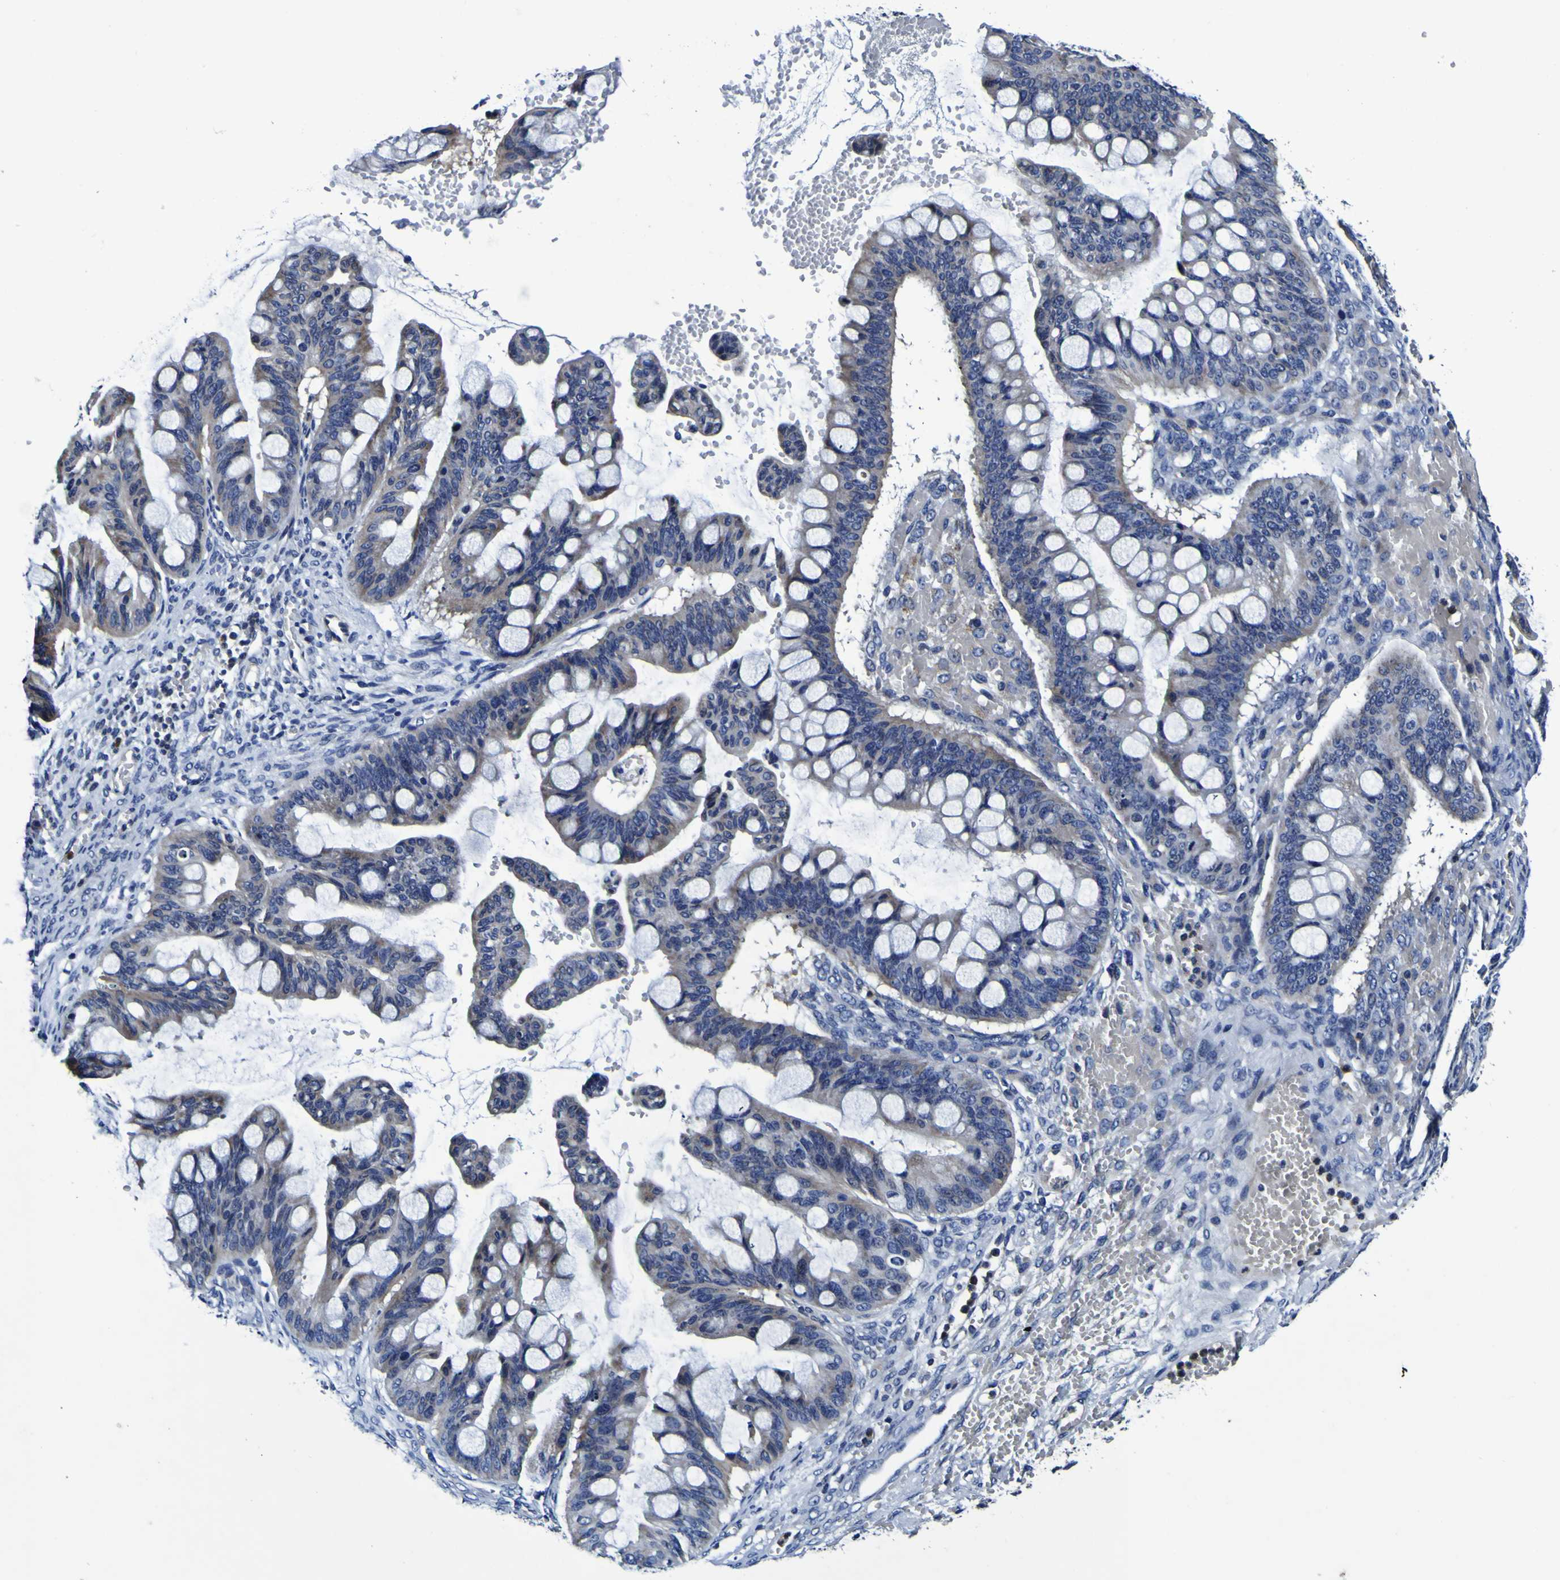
{"staining": {"intensity": "negative", "quantity": "none", "location": "none"}, "tissue": "ovarian cancer", "cell_type": "Tumor cells", "image_type": "cancer", "snomed": [{"axis": "morphology", "description": "Cystadenocarcinoma, mucinous, NOS"}, {"axis": "topography", "description": "Ovary"}], "caption": "This photomicrograph is of ovarian cancer (mucinous cystadenocarcinoma) stained with IHC to label a protein in brown with the nuclei are counter-stained blue. There is no staining in tumor cells.", "gene": "PANK4", "patient": {"sex": "female", "age": 73}}